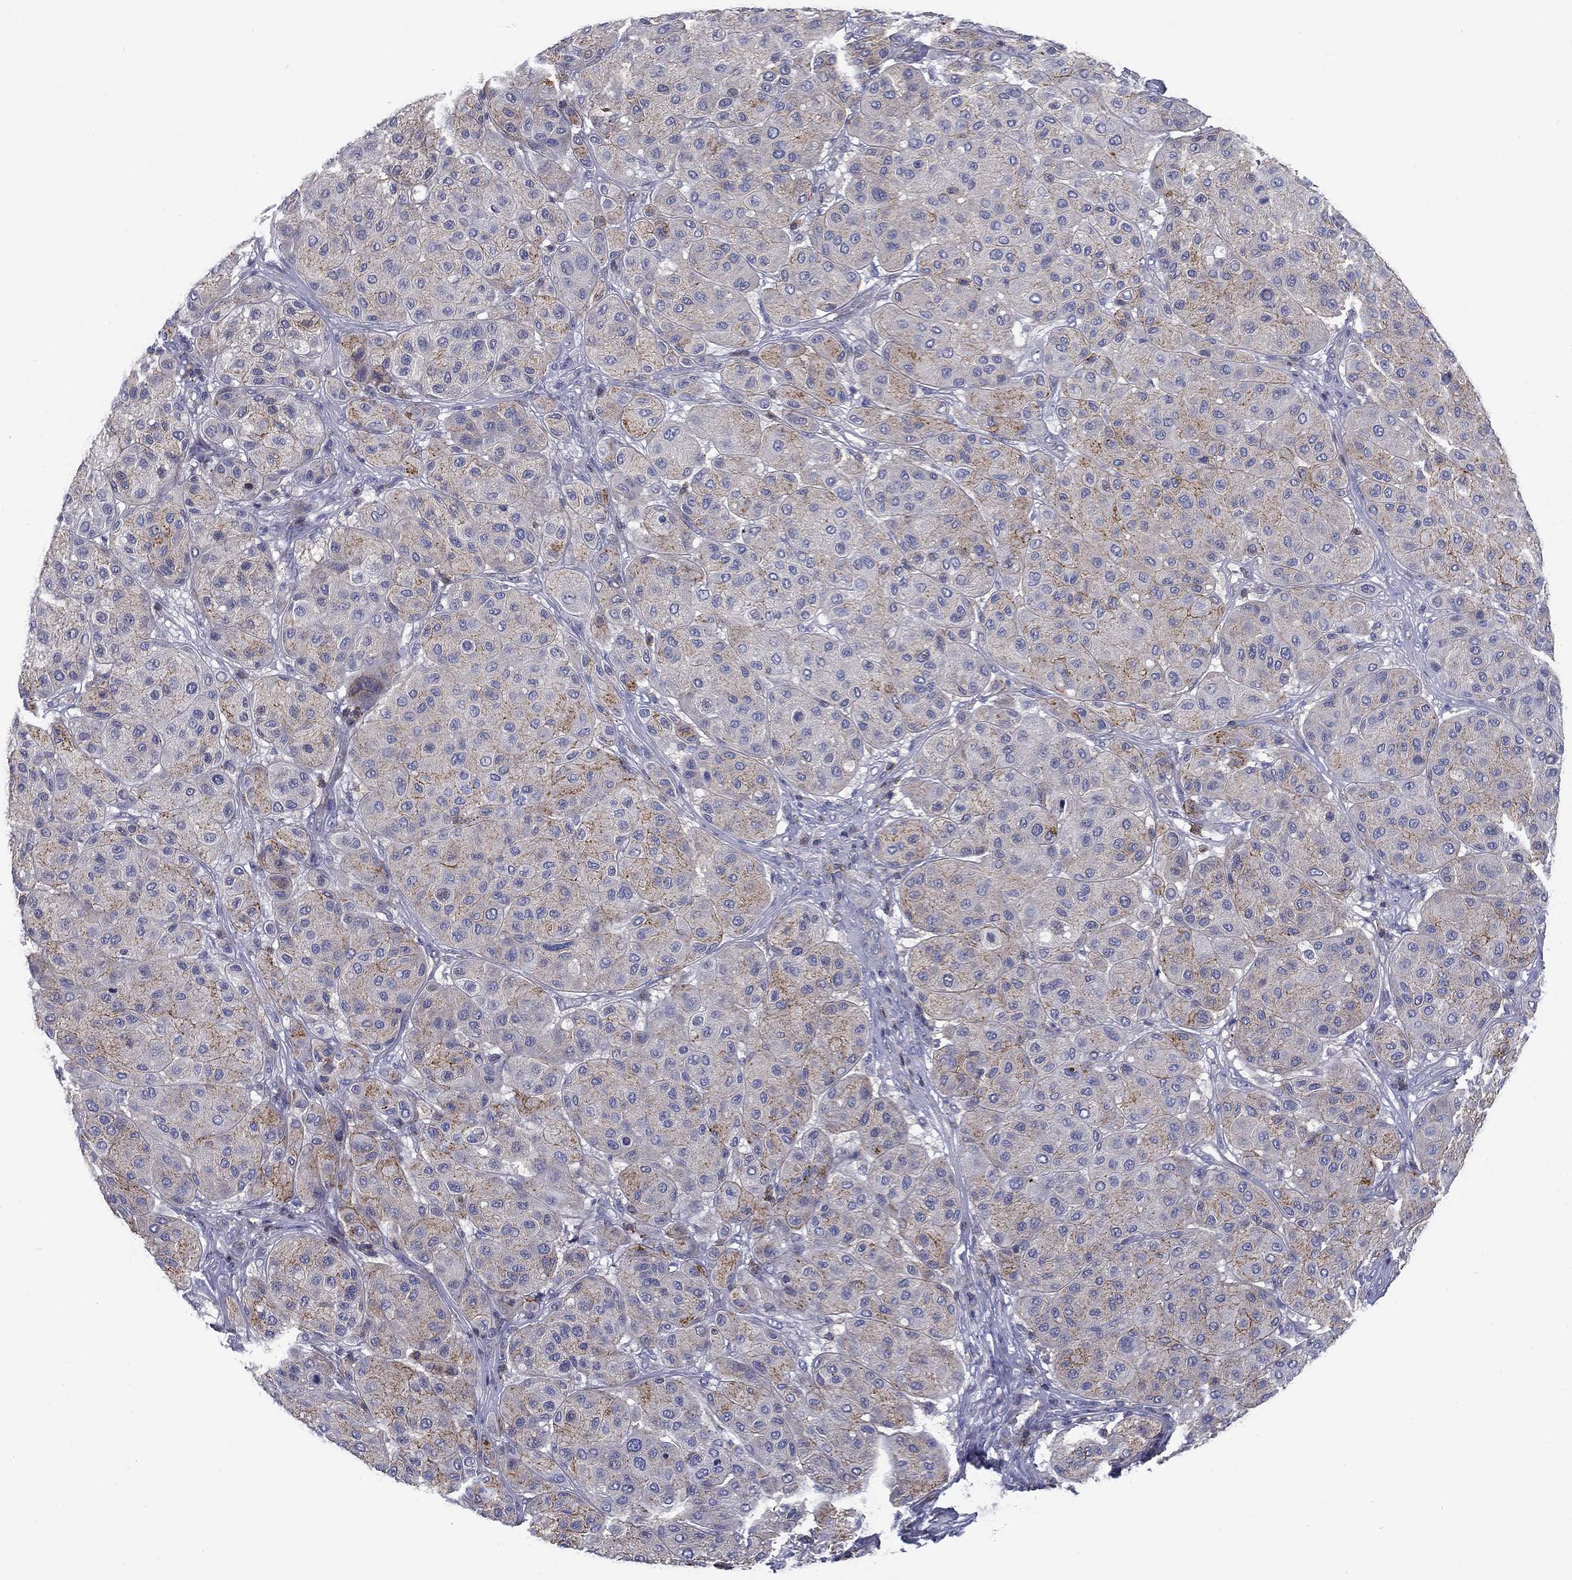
{"staining": {"intensity": "moderate", "quantity": "<25%", "location": "cytoplasmic/membranous"}, "tissue": "melanoma", "cell_type": "Tumor cells", "image_type": "cancer", "snomed": [{"axis": "morphology", "description": "Malignant melanoma, Metastatic site"}, {"axis": "topography", "description": "Smooth muscle"}], "caption": "Brown immunohistochemical staining in human malignant melanoma (metastatic site) exhibits moderate cytoplasmic/membranous staining in about <25% of tumor cells.", "gene": "SIT1", "patient": {"sex": "male", "age": 41}}